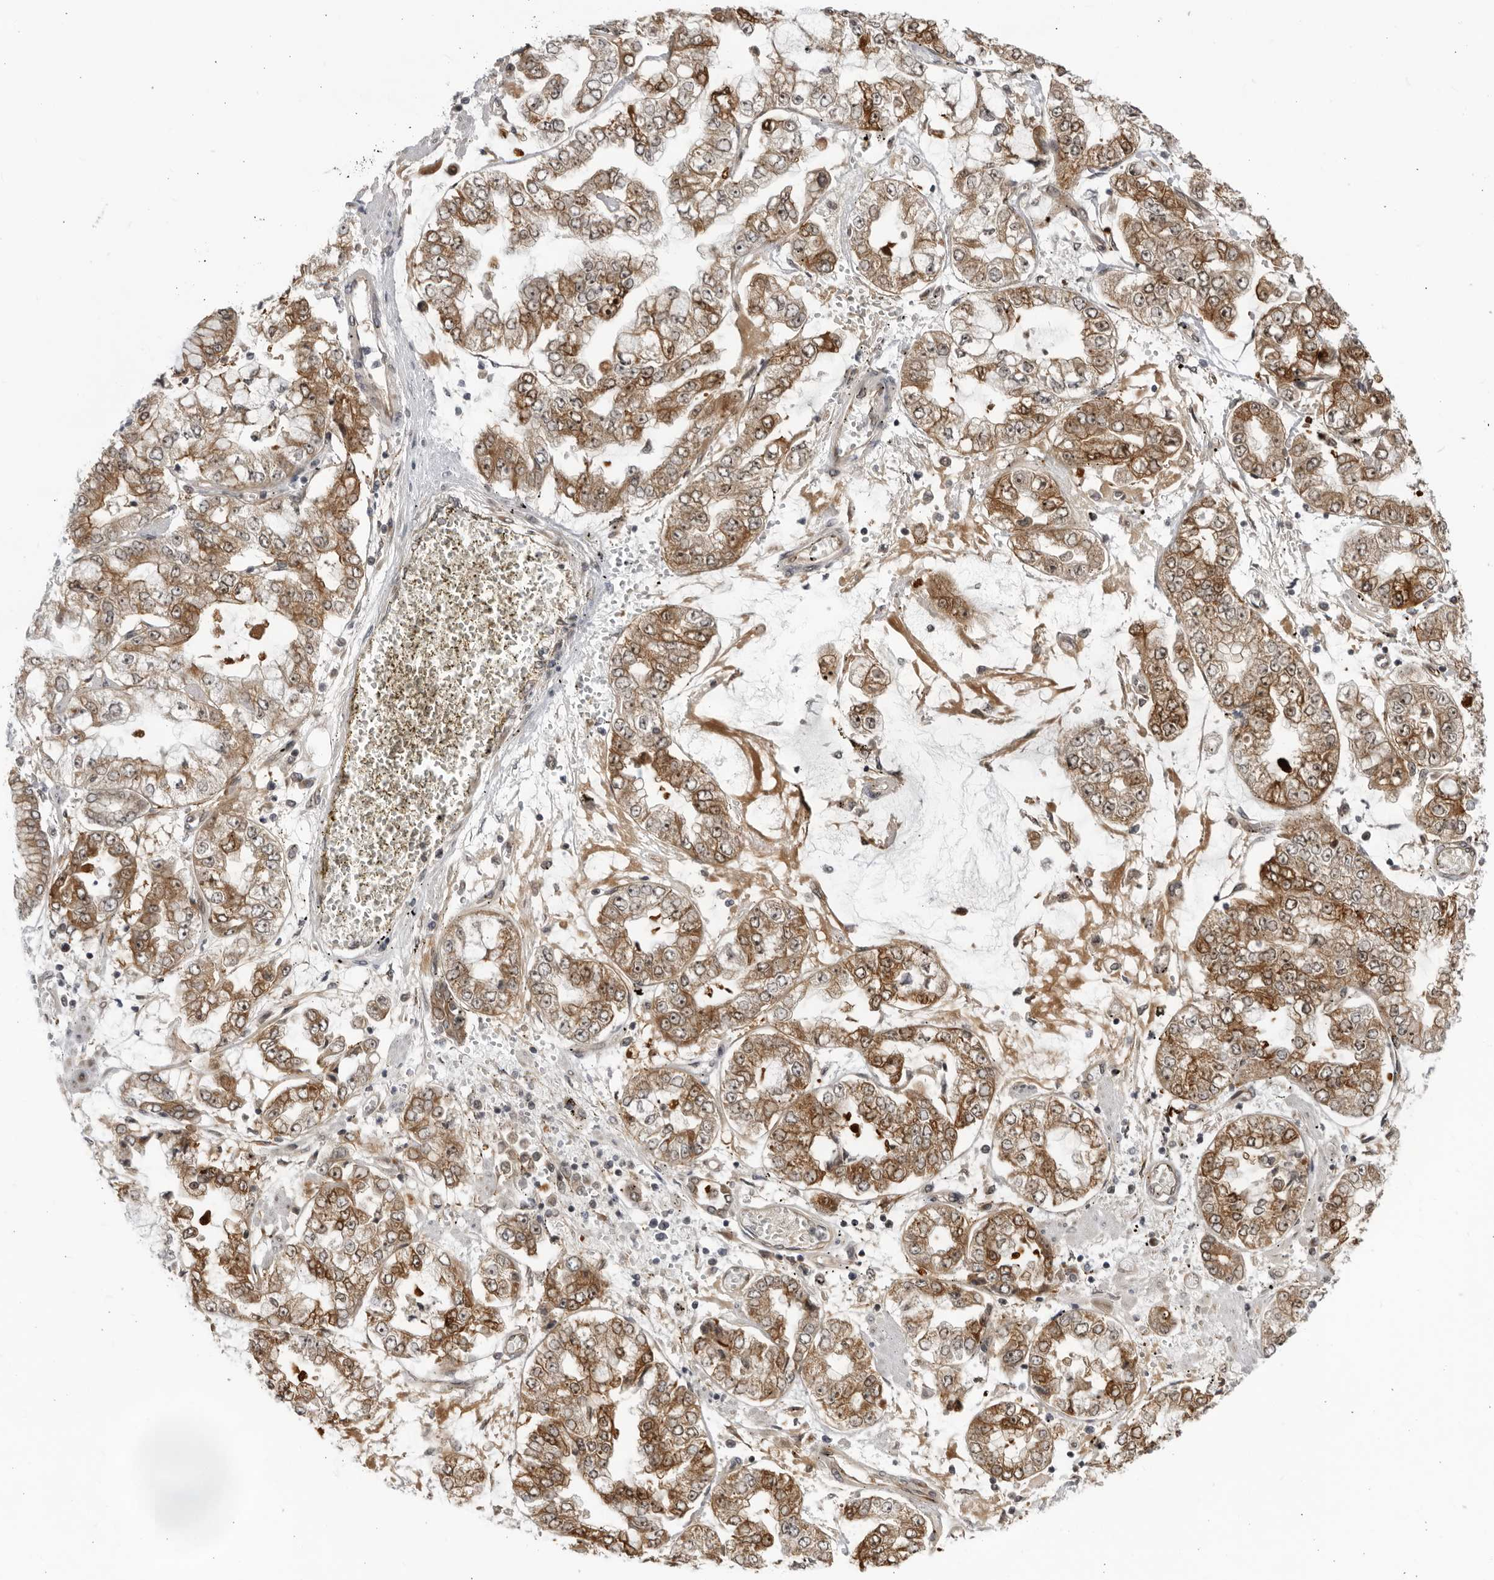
{"staining": {"intensity": "moderate", "quantity": ">75%", "location": "cytoplasmic/membranous,nuclear"}, "tissue": "stomach cancer", "cell_type": "Tumor cells", "image_type": "cancer", "snomed": [{"axis": "morphology", "description": "Adenocarcinoma, NOS"}, {"axis": "topography", "description": "Stomach"}], "caption": "A photomicrograph of human stomach cancer (adenocarcinoma) stained for a protein shows moderate cytoplasmic/membranous and nuclear brown staining in tumor cells. The staining is performed using DAB brown chromogen to label protein expression. The nuclei are counter-stained blue using hematoxylin.", "gene": "ITGB3BP", "patient": {"sex": "male", "age": 76}}